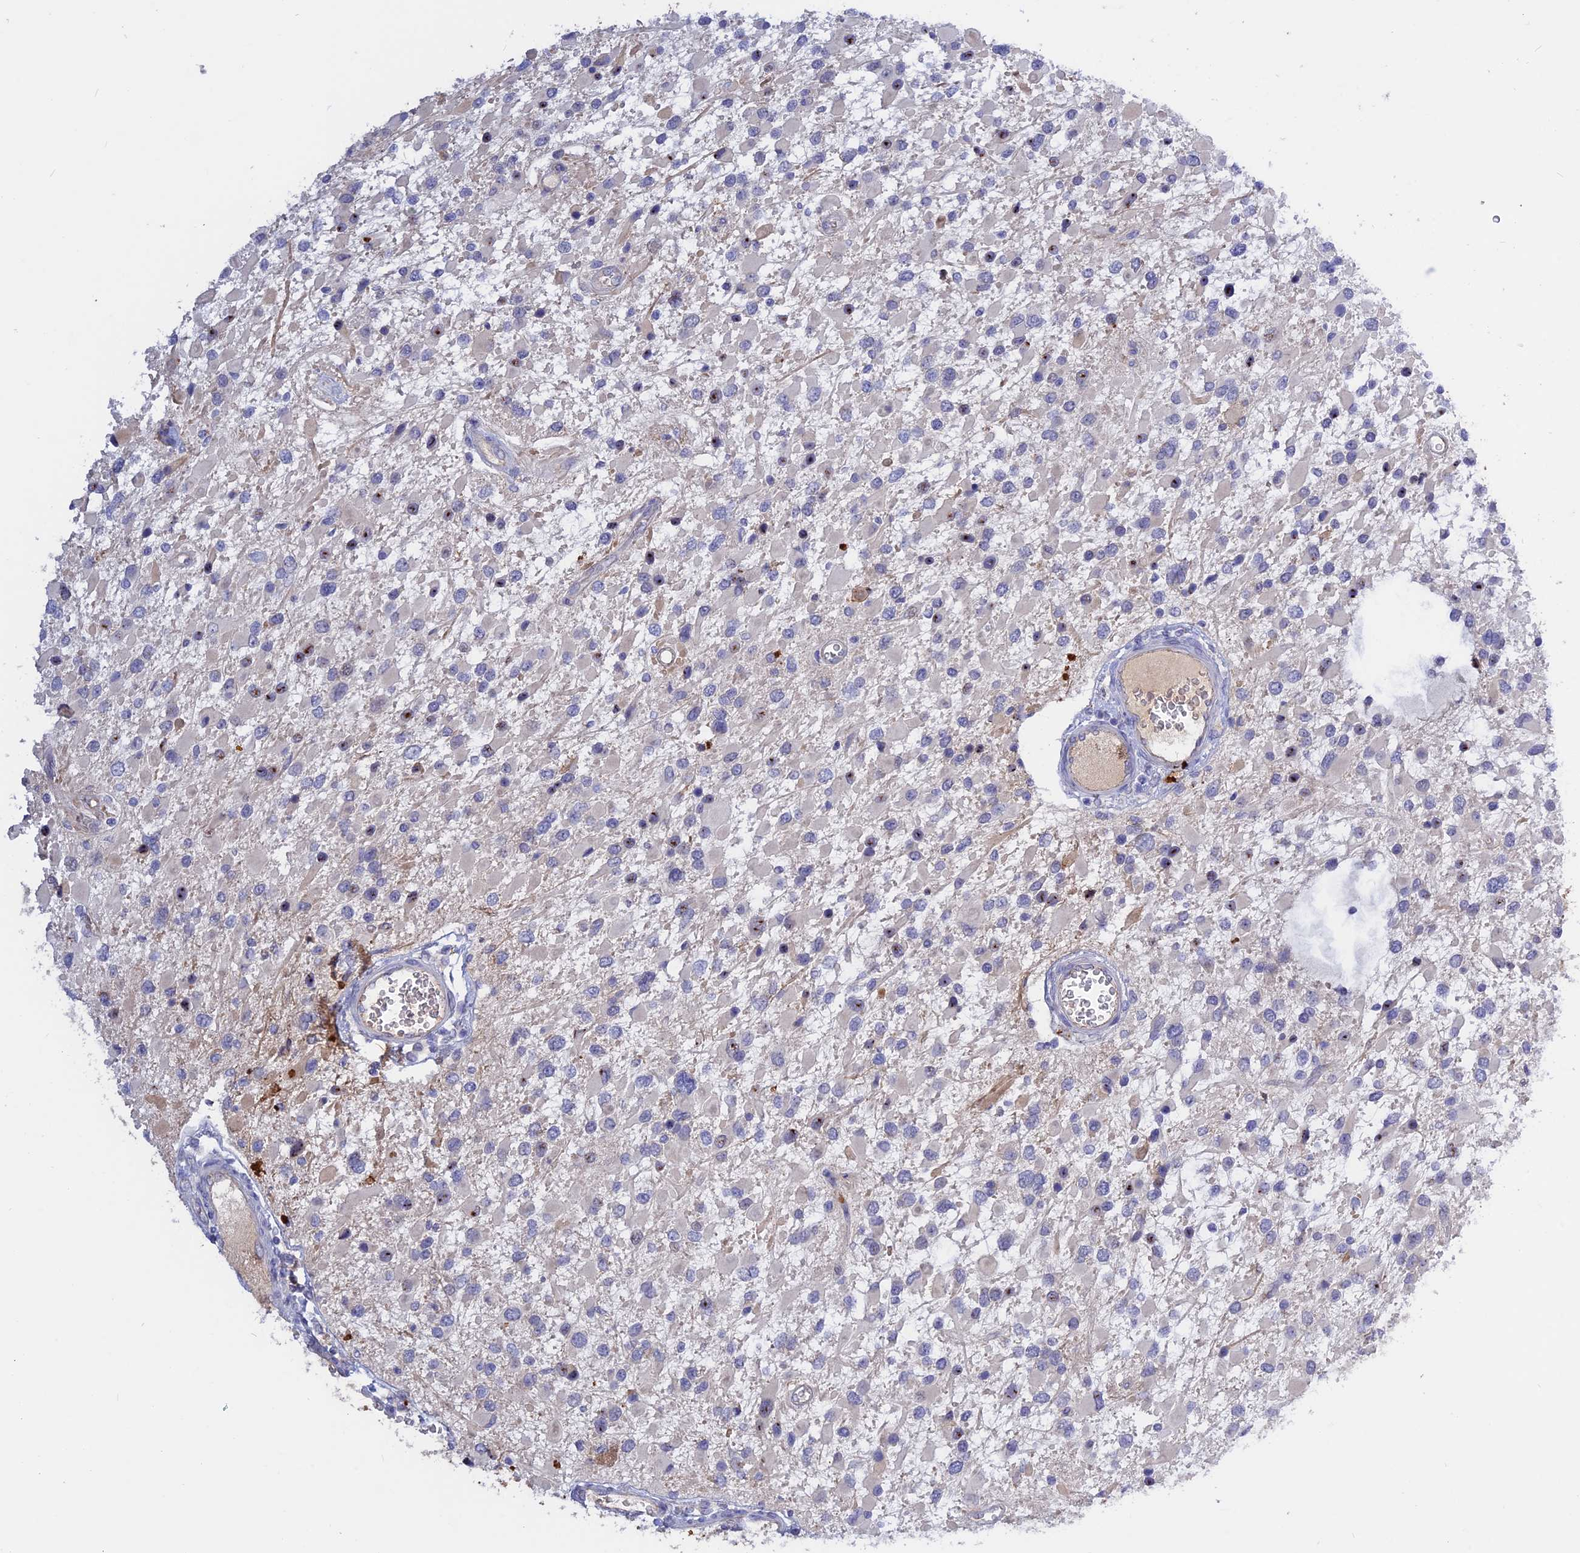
{"staining": {"intensity": "moderate", "quantity": "<25%", "location": "nuclear"}, "tissue": "glioma", "cell_type": "Tumor cells", "image_type": "cancer", "snomed": [{"axis": "morphology", "description": "Glioma, malignant, High grade"}, {"axis": "topography", "description": "Brain"}], "caption": "There is low levels of moderate nuclear expression in tumor cells of malignant glioma (high-grade), as demonstrated by immunohistochemical staining (brown color).", "gene": "GK5", "patient": {"sex": "male", "age": 53}}